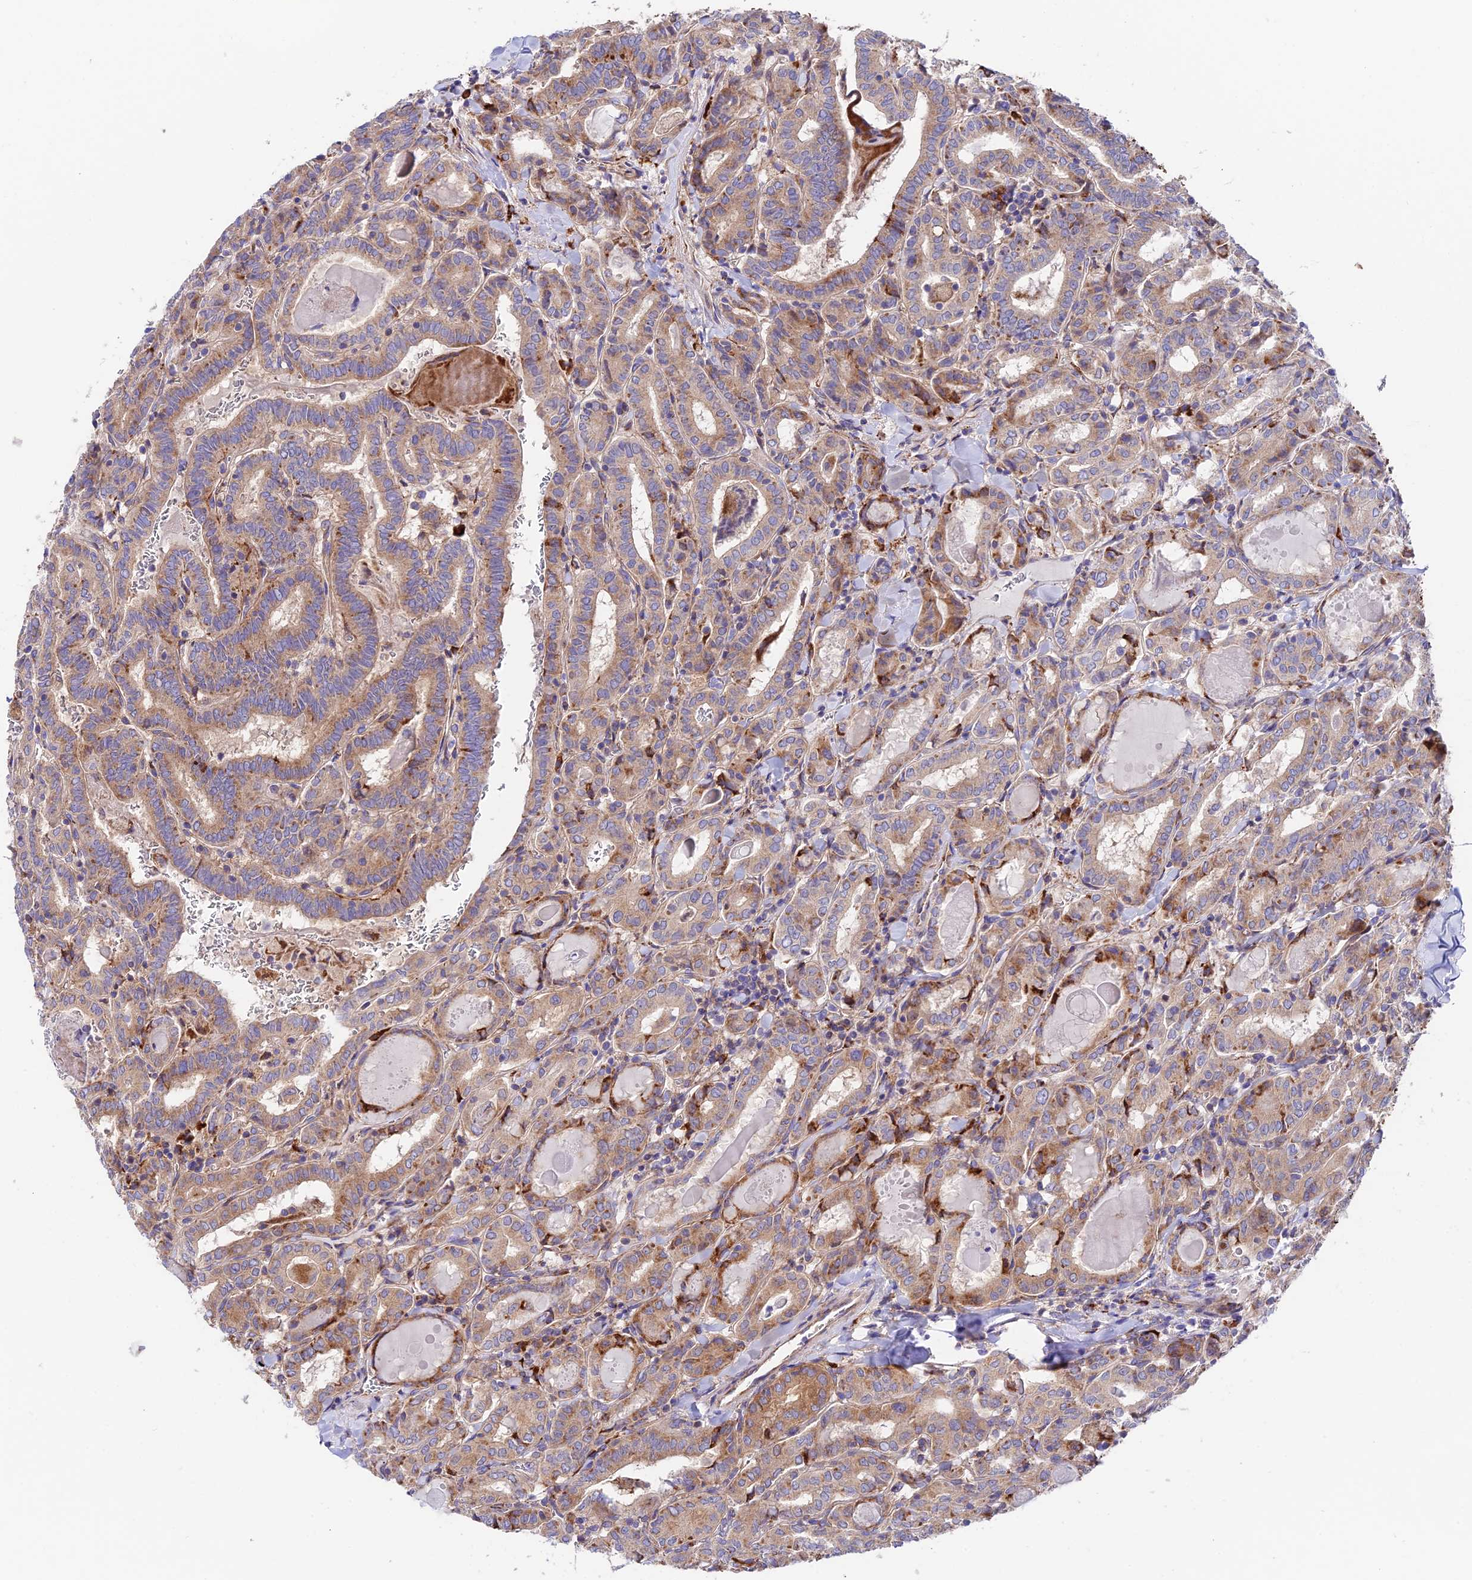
{"staining": {"intensity": "moderate", "quantity": ">75%", "location": "cytoplasmic/membranous"}, "tissue": "thyroid cancer", "cell_type": "Tumor cells", "image_type": "cancer", "snomed": [{"axis": "morphology", "description": "Papillary adenocarcinoma, NOS"}, {"axis": "topography", "description": "Thyroid gland"}], "caption": "Immunohistochemistry (IHC) (DAB) staining of human thyroid papillary adenocarcinoma displays moderate cytoplasmic/membranous protein expression in about >75% of tumor cells.", "gene": "VPS13C", "patient": {"sex": "female", "age": 72}}